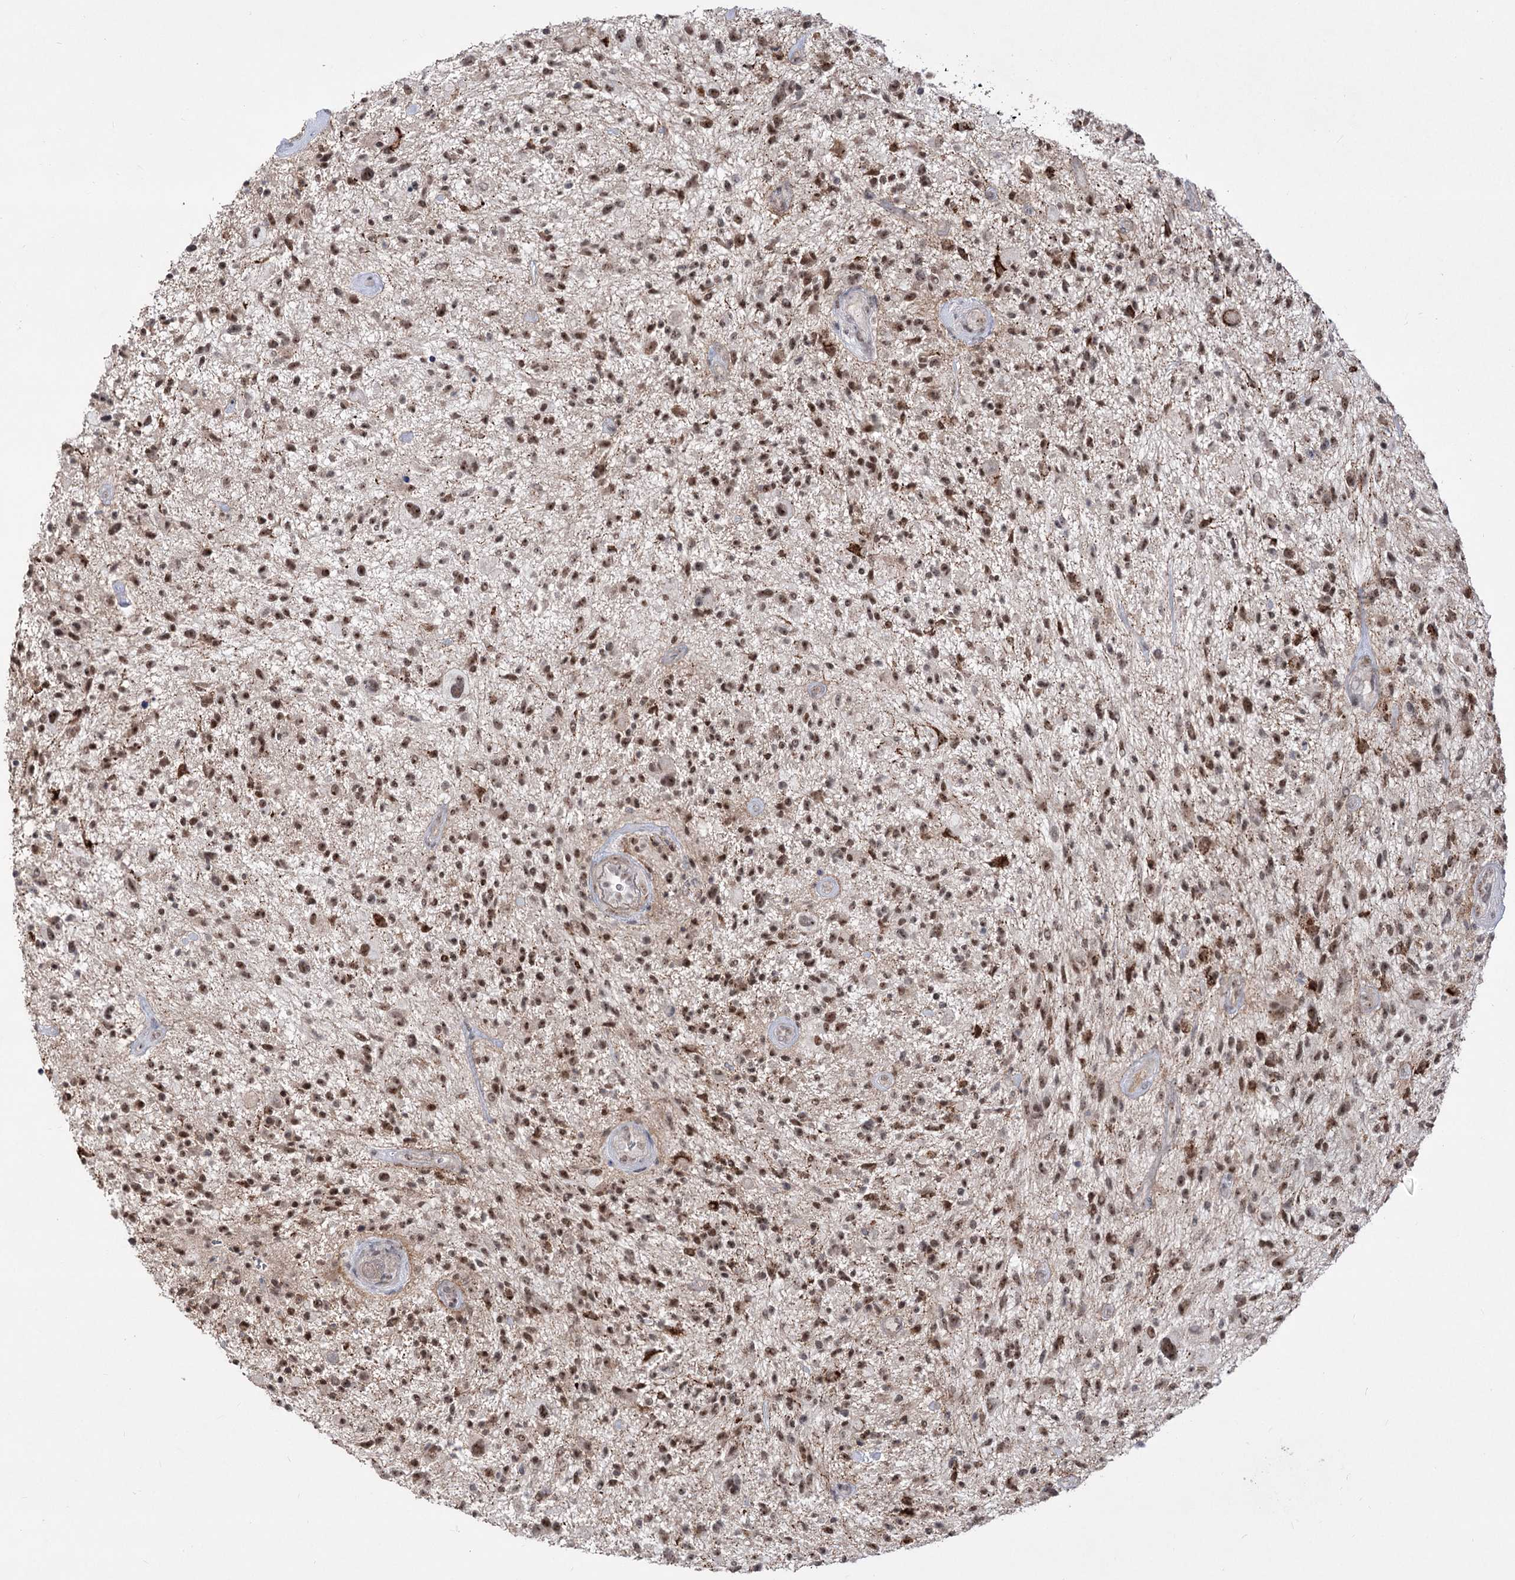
{"staining": {"intensity": "moderate", "quantity": ">75%", "location": "nuclear"}, "tissue": "glioma", "cell_type": "Tumor cells", "image_type": "cancer", "snomed": [{"axis": "morphology", "description": "Glioma, malignant, High grade"}, {"axis": "topography", "description": "Brain"}], "caption": "The photomicrograph demonstrates a brown stain indicating the presence of a protein in the nuclear of tumor cells in high-grade glioma (malignant).", "gene": "ZSCAN23", "patient": {"sex": "male", "age": 47}}